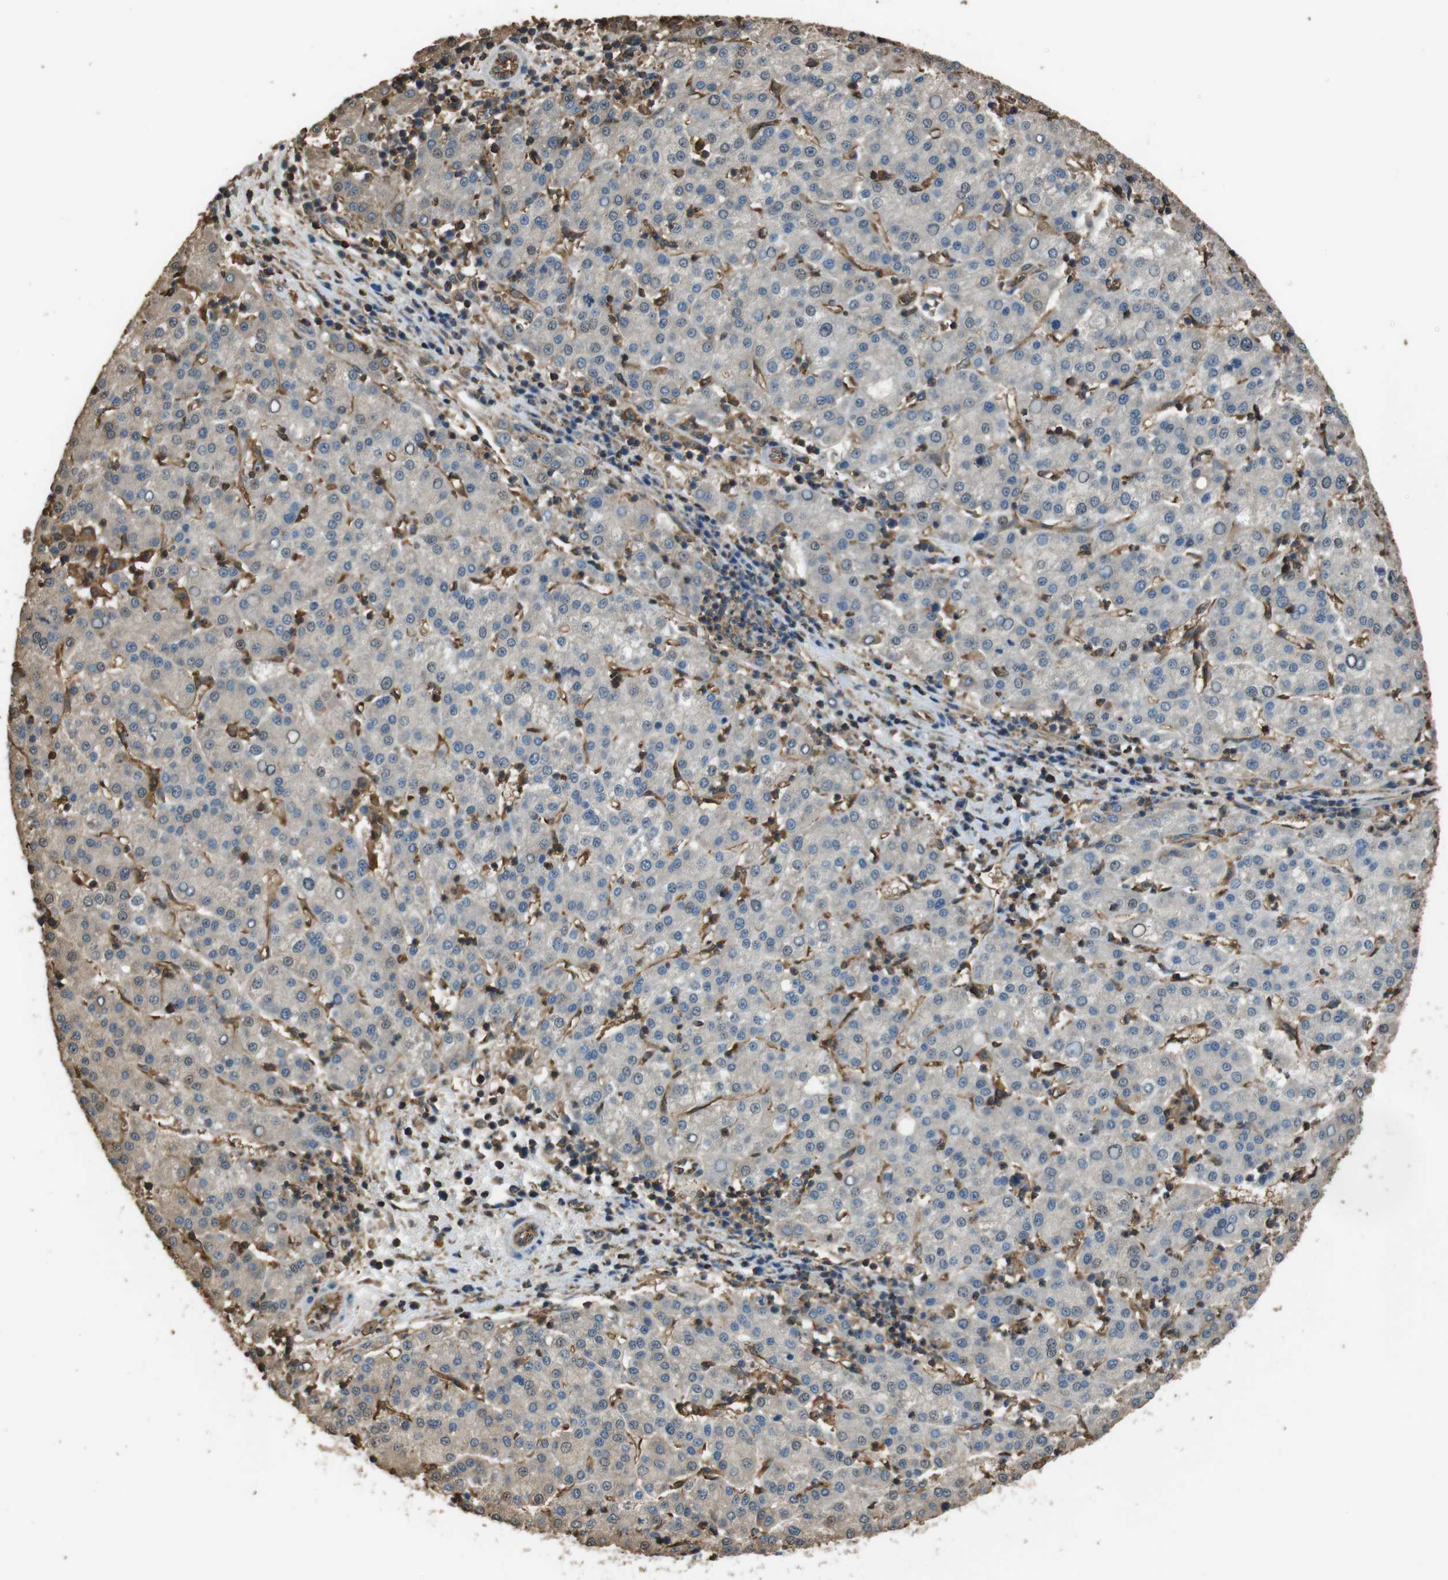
{"staining": {"intensity": "weak", "quantity": "<25%", "location": "cytoplasmic/membranous"}, "tissue": "liver cancer", "cell_type": "Tumor cells", "image_type": "cancer", "snomed": [{"axis": "morphology", "description": "Carcinoma, Hepatocellular, NOS"}, {"axis": "topography", "description": "Liver"}], "caption": "This is an immunohistochemistry (IHC) image of hepatocellular carcinoma (liver). There is no staining in tumor cells.", "gene": "FCAR", "patient": {"sex": "female", "age": 58}}